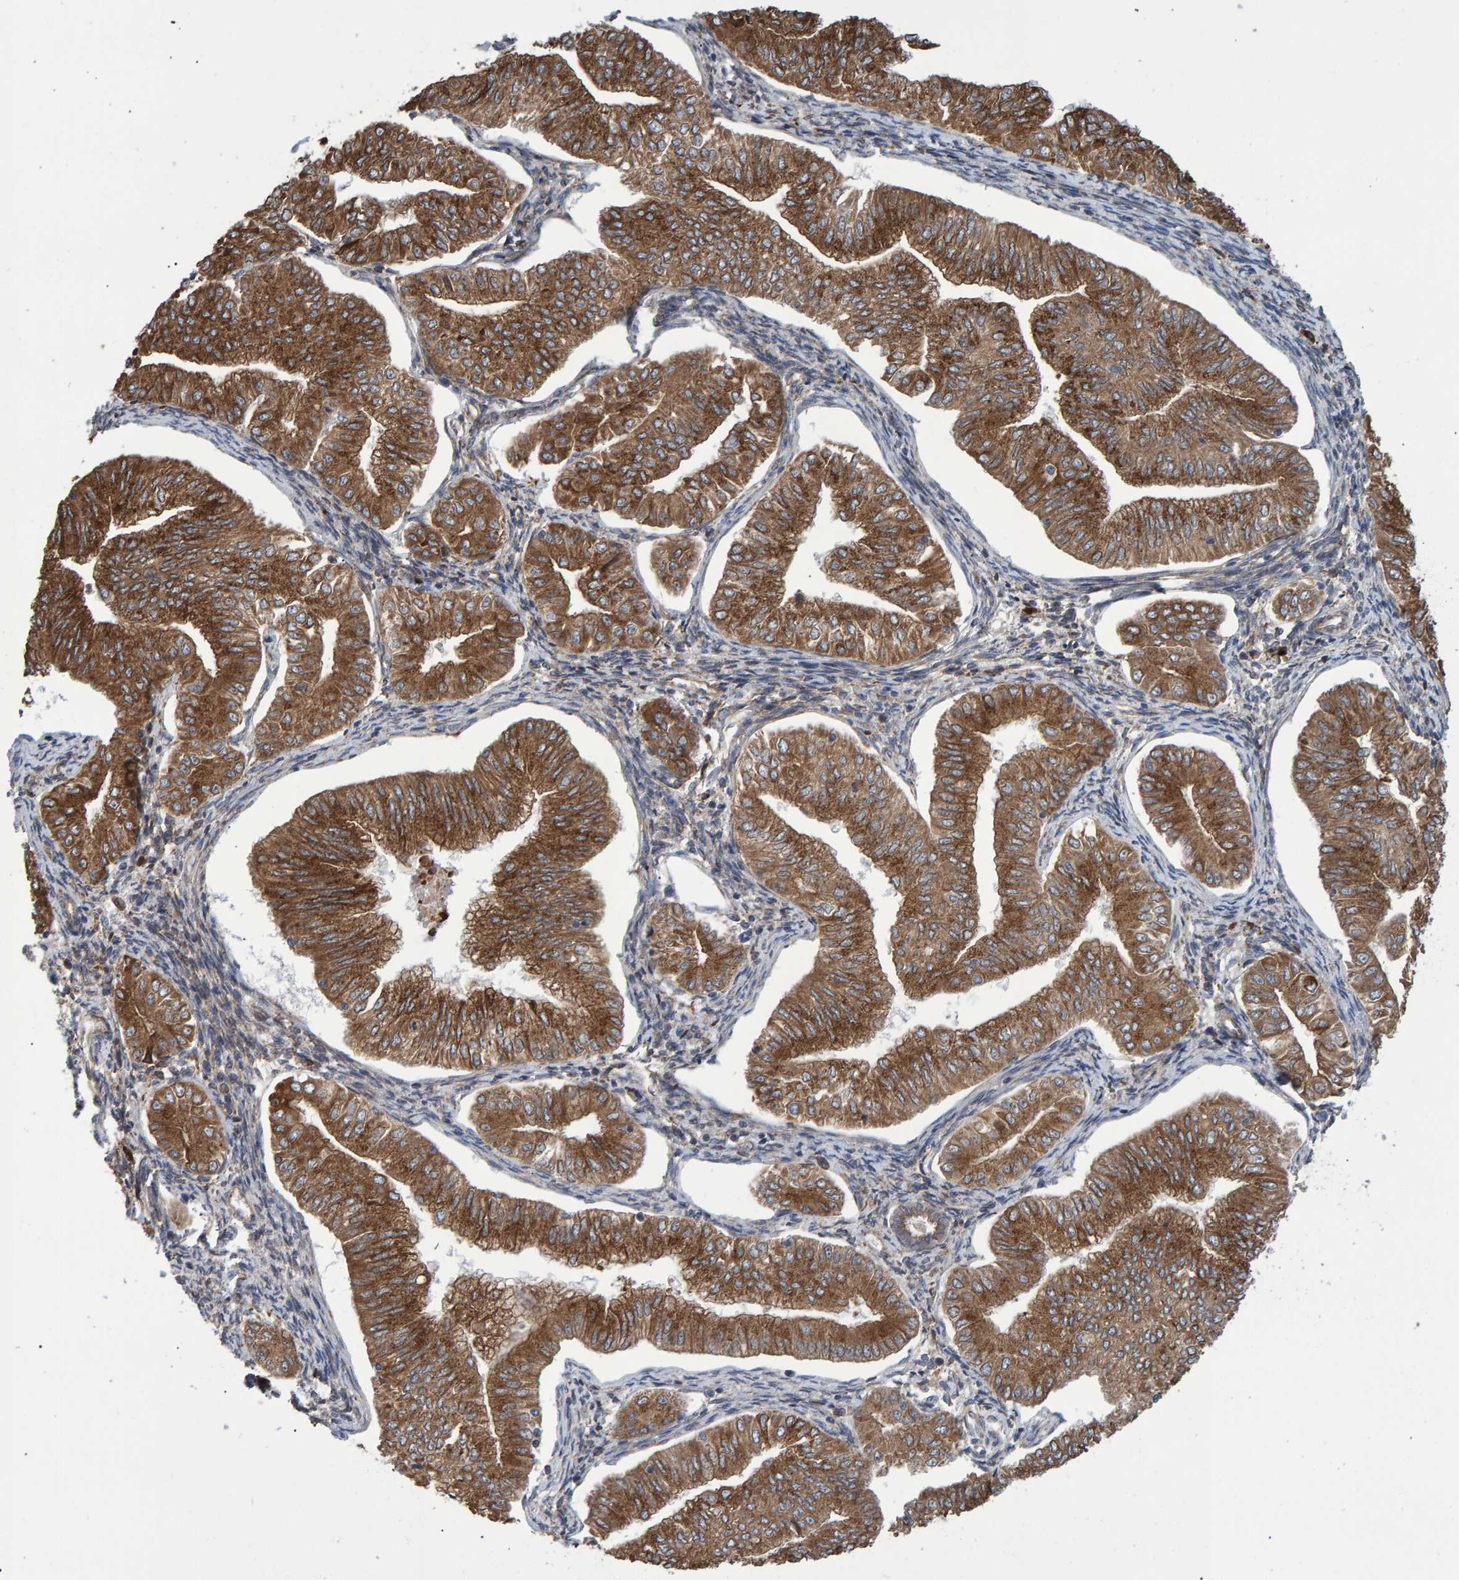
{"staining": {"intensity": "moderate", "quantity": ">75%", "location": "cytoplasmic/membranous"}, "tissue": "endometrial cancer", "cell_type": "Tumor cells", "image_type": "cancer", "snomed": [{"axis": "morphology", "description": "Normal tissue, NOS"}, {"axis": "morphology", "description": "Adenocarcinoma, NOS"}, {"axis": "topography", "description": "Endometrium"}], "caption": "Adenocarcinoma (endometrial) stained with IHC displays moderate cytoplasmic/membranous expression in about >75% of tumor cells. The staining was performed using DAB (3,3'-diaminobenzidine) to visualize the protein expression in brown, while the nuclei were stained in blue with hematoxylin (Magnification: 20x).", "gene": "FAM117A", "patient": {"sex": "female", "age": 53}}